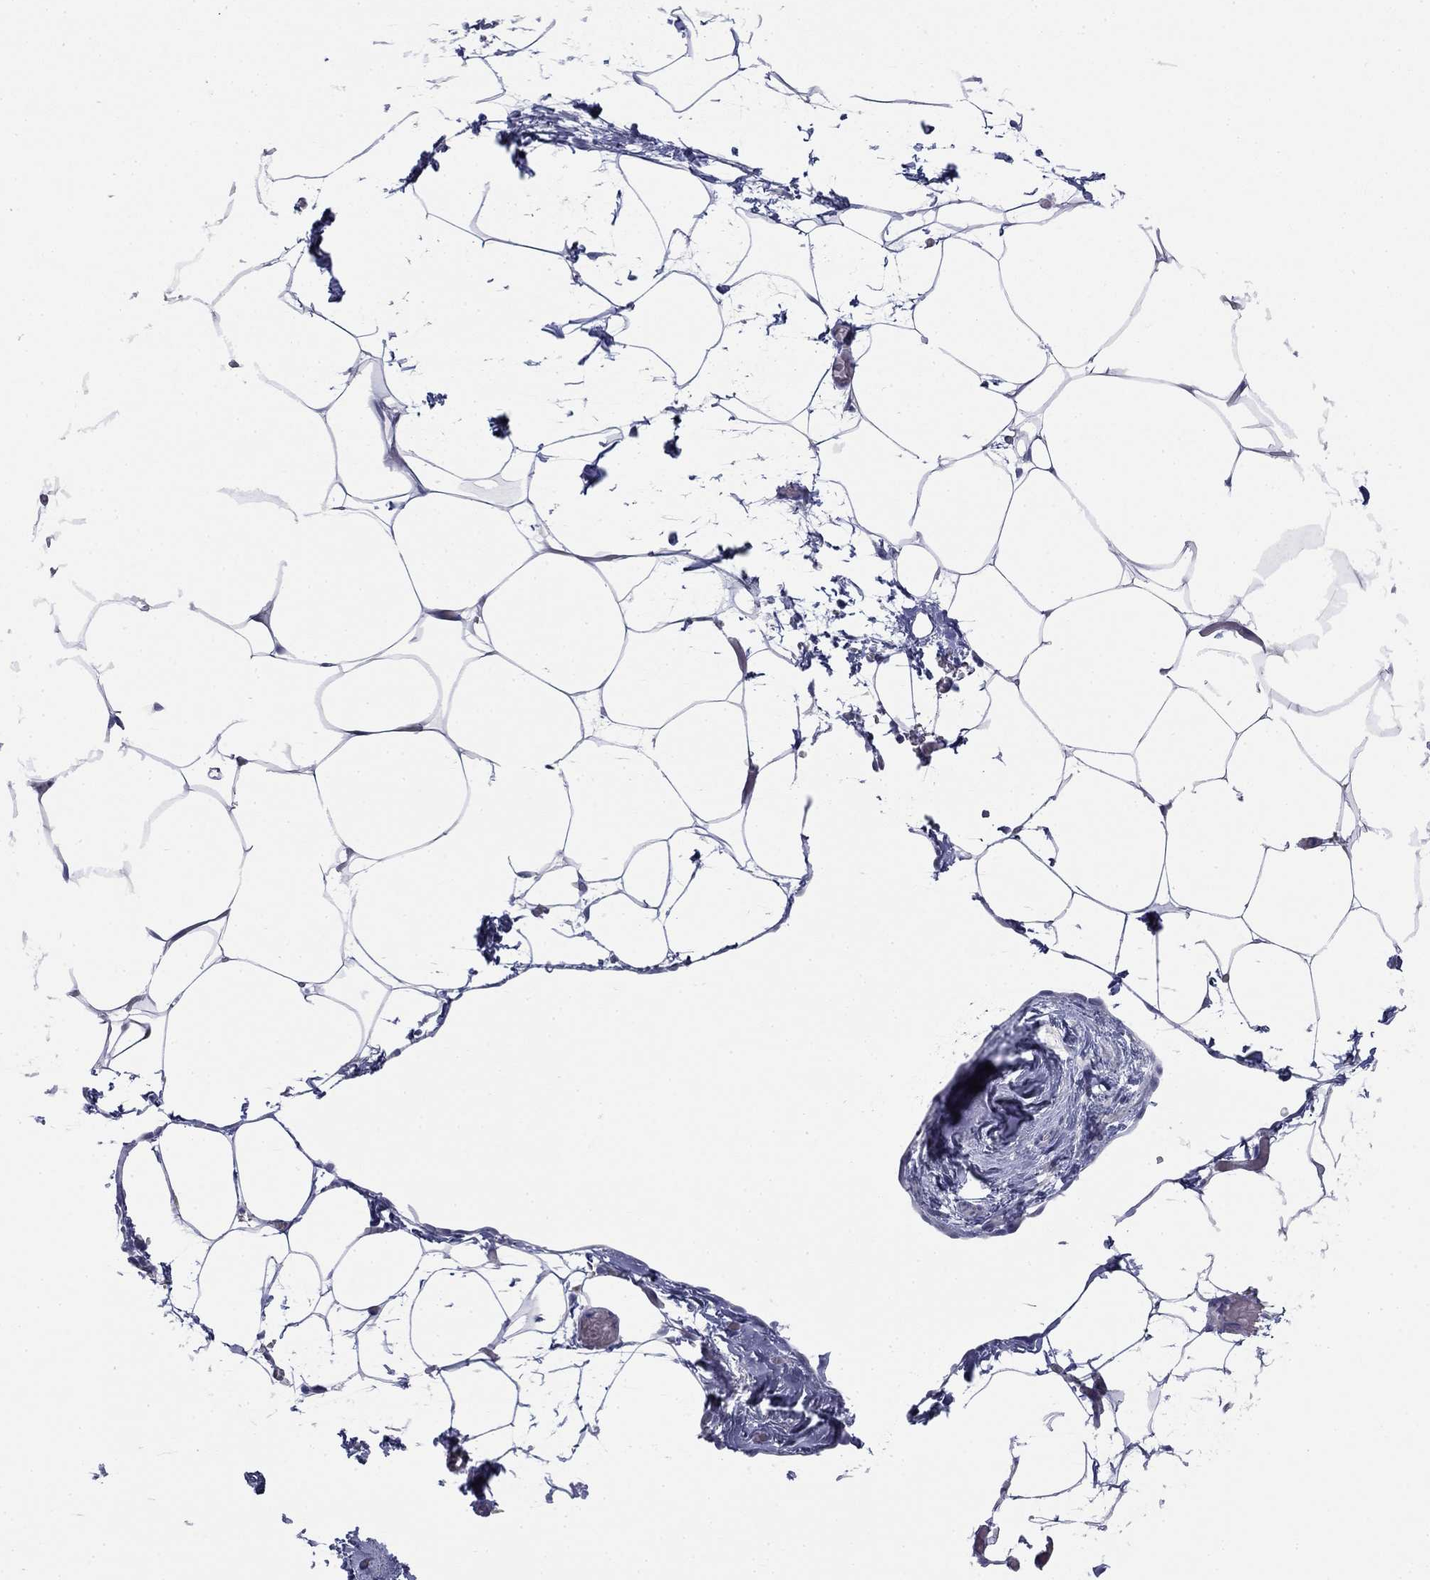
{"staining": {"intensity": "negative", "quantity": "none", "location": "none"}, "tissue": "adipose tissue", "cell_type": "Adipocytes", "image_type": "normal", "snomed": [{"axis": "morphology", "description": "Normal tissue, NOS"}, {"axis": "topography", "description": "Adipose tissue"}], "caption": "Immunohistochemical staining of normal human adipose tissue demonstrates no significant expression in adipocytes.", "gene": "TIGD4", "patient": {"sex": "male", "age": 57}}